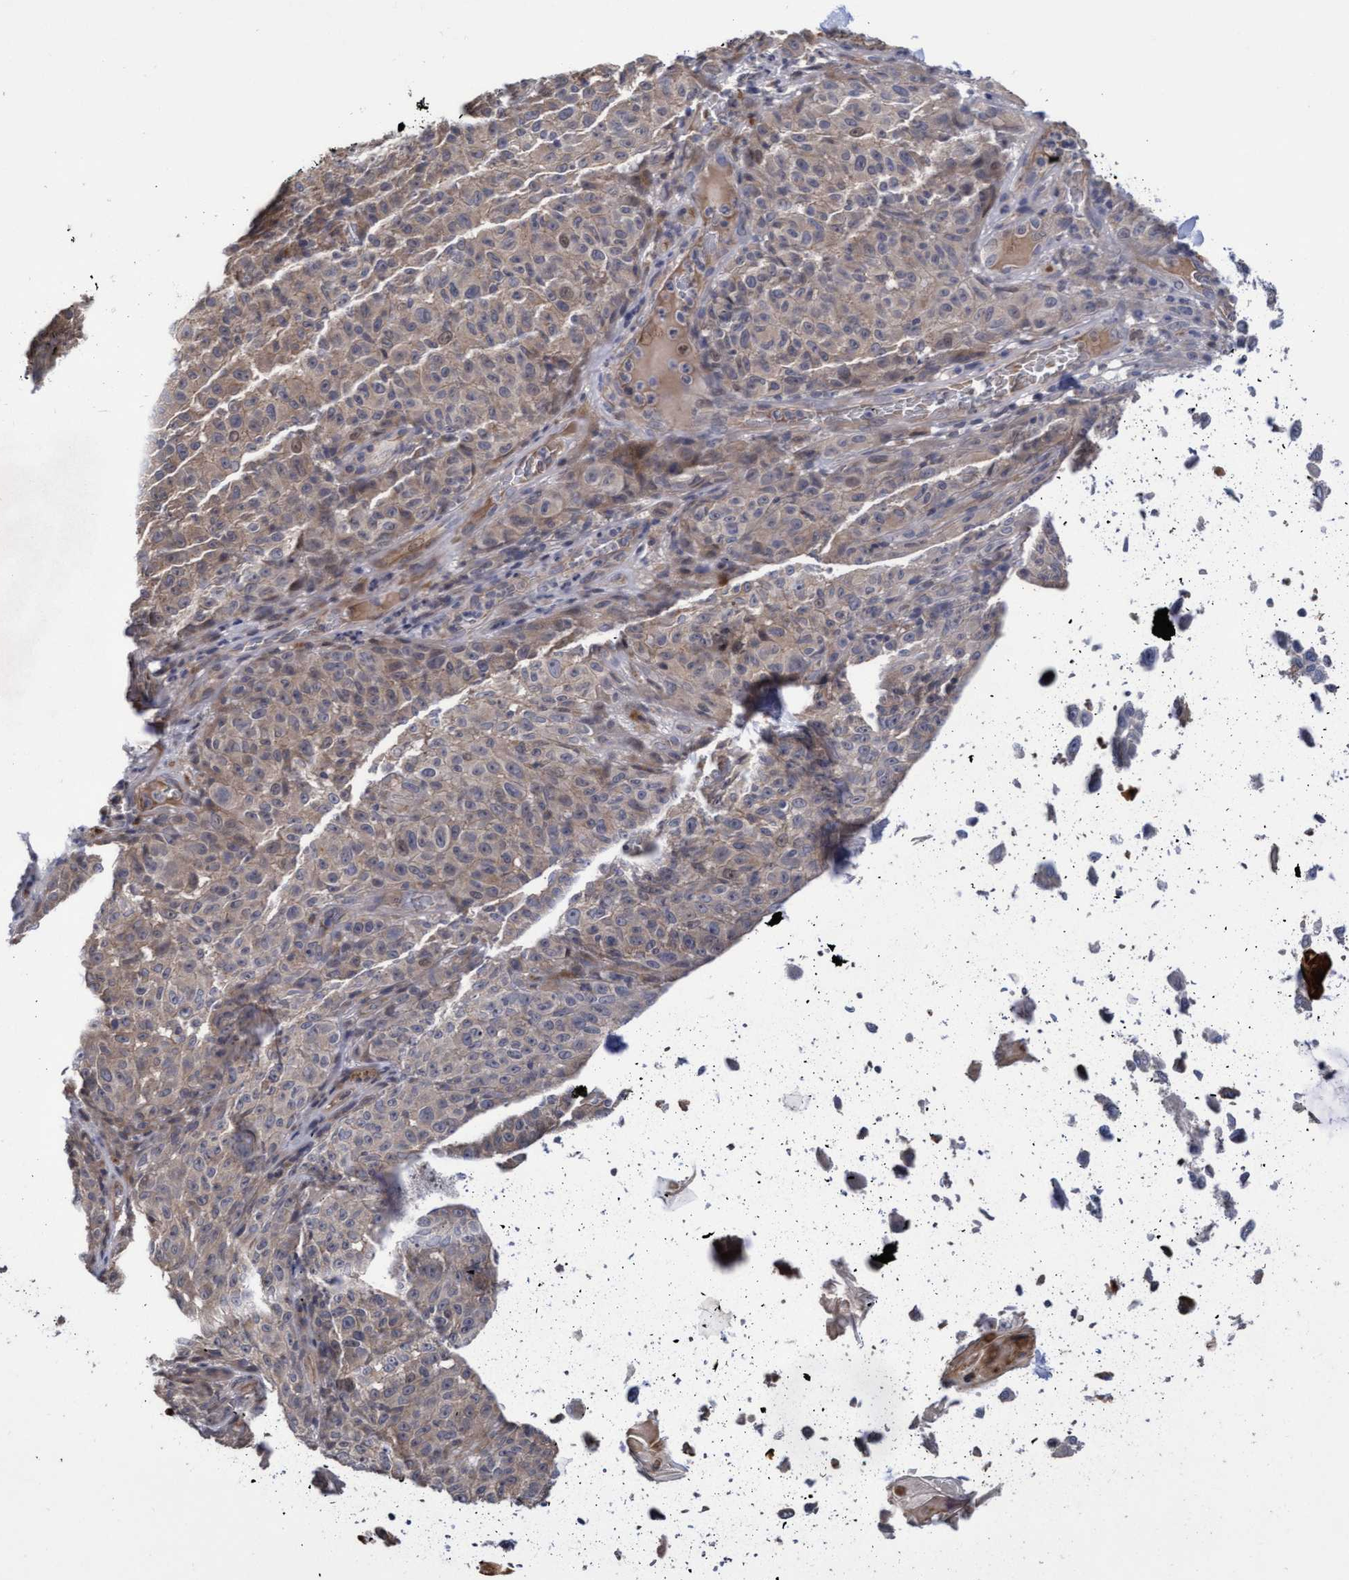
{"staining": {"intensity": "weak", "quantity": "<25%", "location": "cytoplasmic/membranous"}, "tissue": "skin cancer", "cell_type": "Tumor cells", "image_type": "cancer", "snomed": [{"axis": "morphology", "description": "Basal cell carcinoma"}, {"axis": "topography", "description": "Skin"}], "caption": "DAB immunohistochemical staining of skin cancer demonstrates no significant positivity in tumor cells.", "gene": "COBL", "patient": {"sex": "female", "age": 64}}